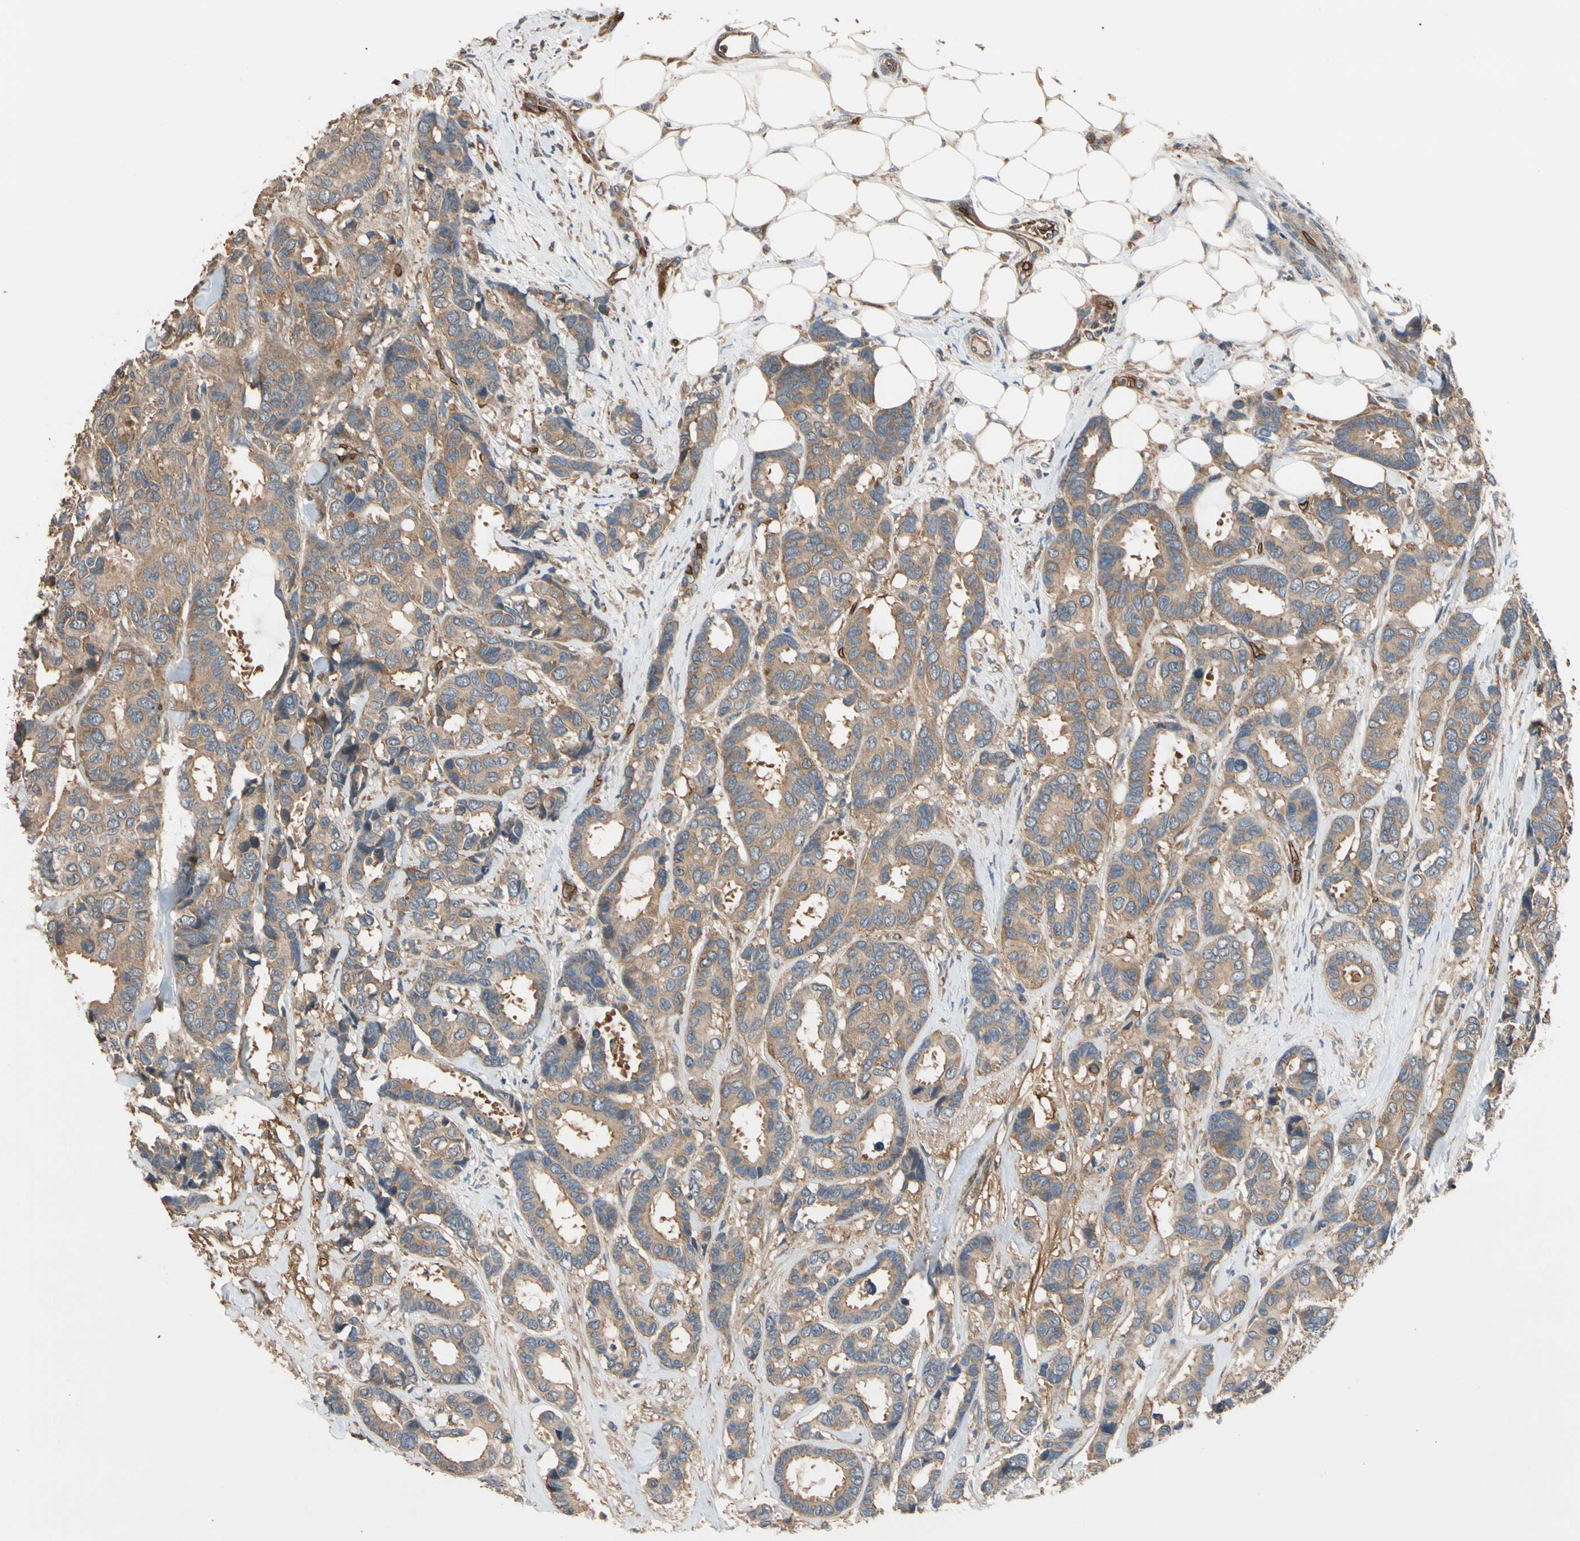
{"staining": {"intensity": "moderate", "quantity": ">75%", "location": "cytoplasmic/membranous"}, "tissue": "breast cancer", "cell_type": "Tumor cells", "image_type": "cancer", "snomed": [{"axis": "morphology", "description": "Duct carcinoma"}, {"axis": "topography", "description": "Breast"}], "caption": "A medium amount of moderate cytoplasmic/membranous staining is present in approximately >75% of tumor cells in breast intraductal carcinoma tissue.", "gene": "RIOK2", "patient": {"sex": "female", "age": 87}}